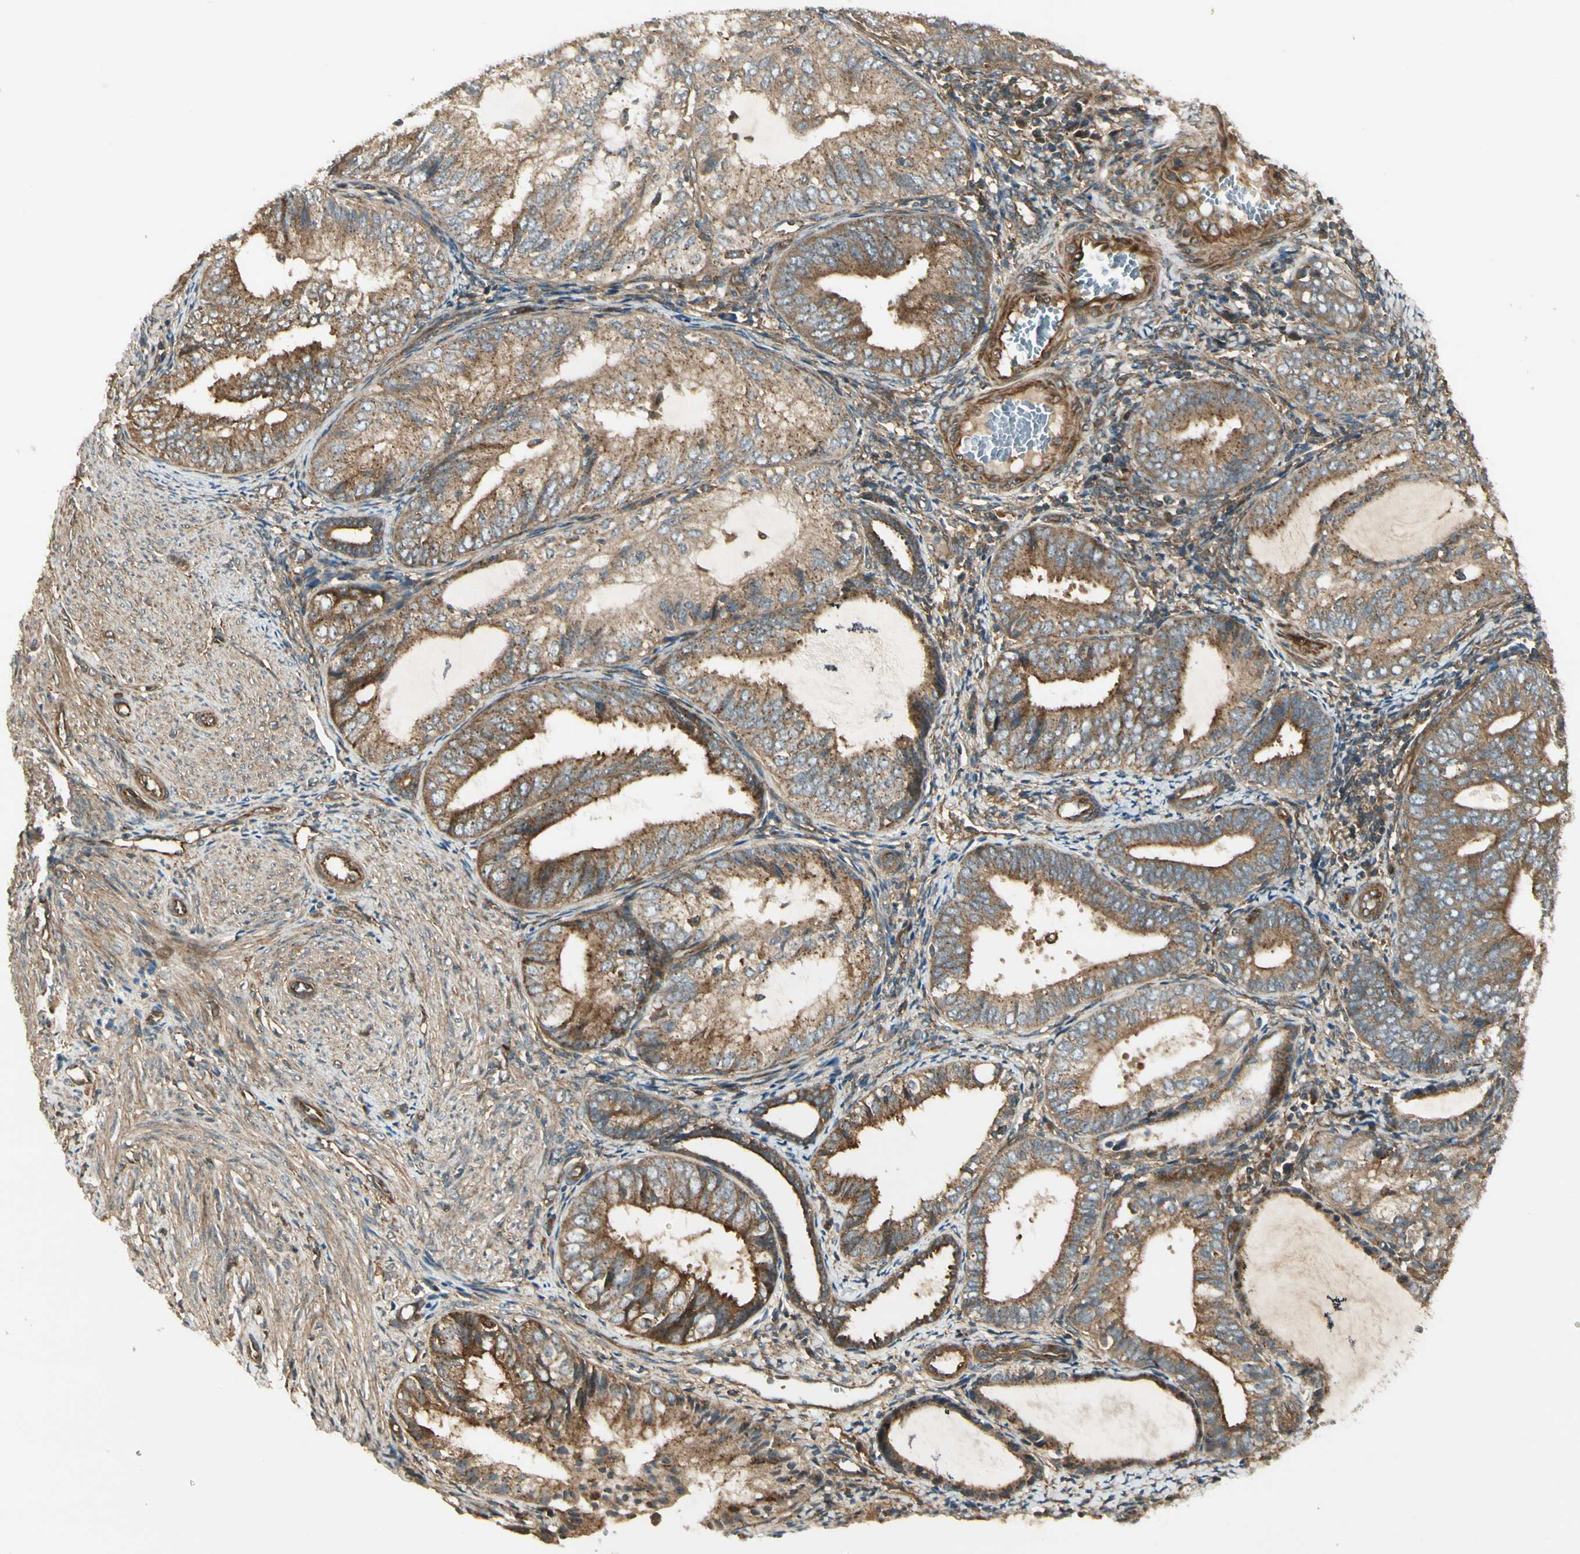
{"staining": {"intensity": "strong", "quantity": ">75%", "location": "cytoplasmic/membranous"}, "tissue": "endometrial cancer", "cell_type": "Tumor cells", "image_type": "cancer", "snomed": [{"axis": "morphology", "description": "Adenocarcinoma, NOS"}, {"axis": "topography", "description": "Endometrium"}], "caption": "Brown immunohistochemical staining in human endometrial cancer (adenocarcinoma) displays strong cytoplasmic/membranous expression in approximately >75% of tumor cells.", "gene": "FKBP15", "patient": {"sex": "female", "age": 81}}